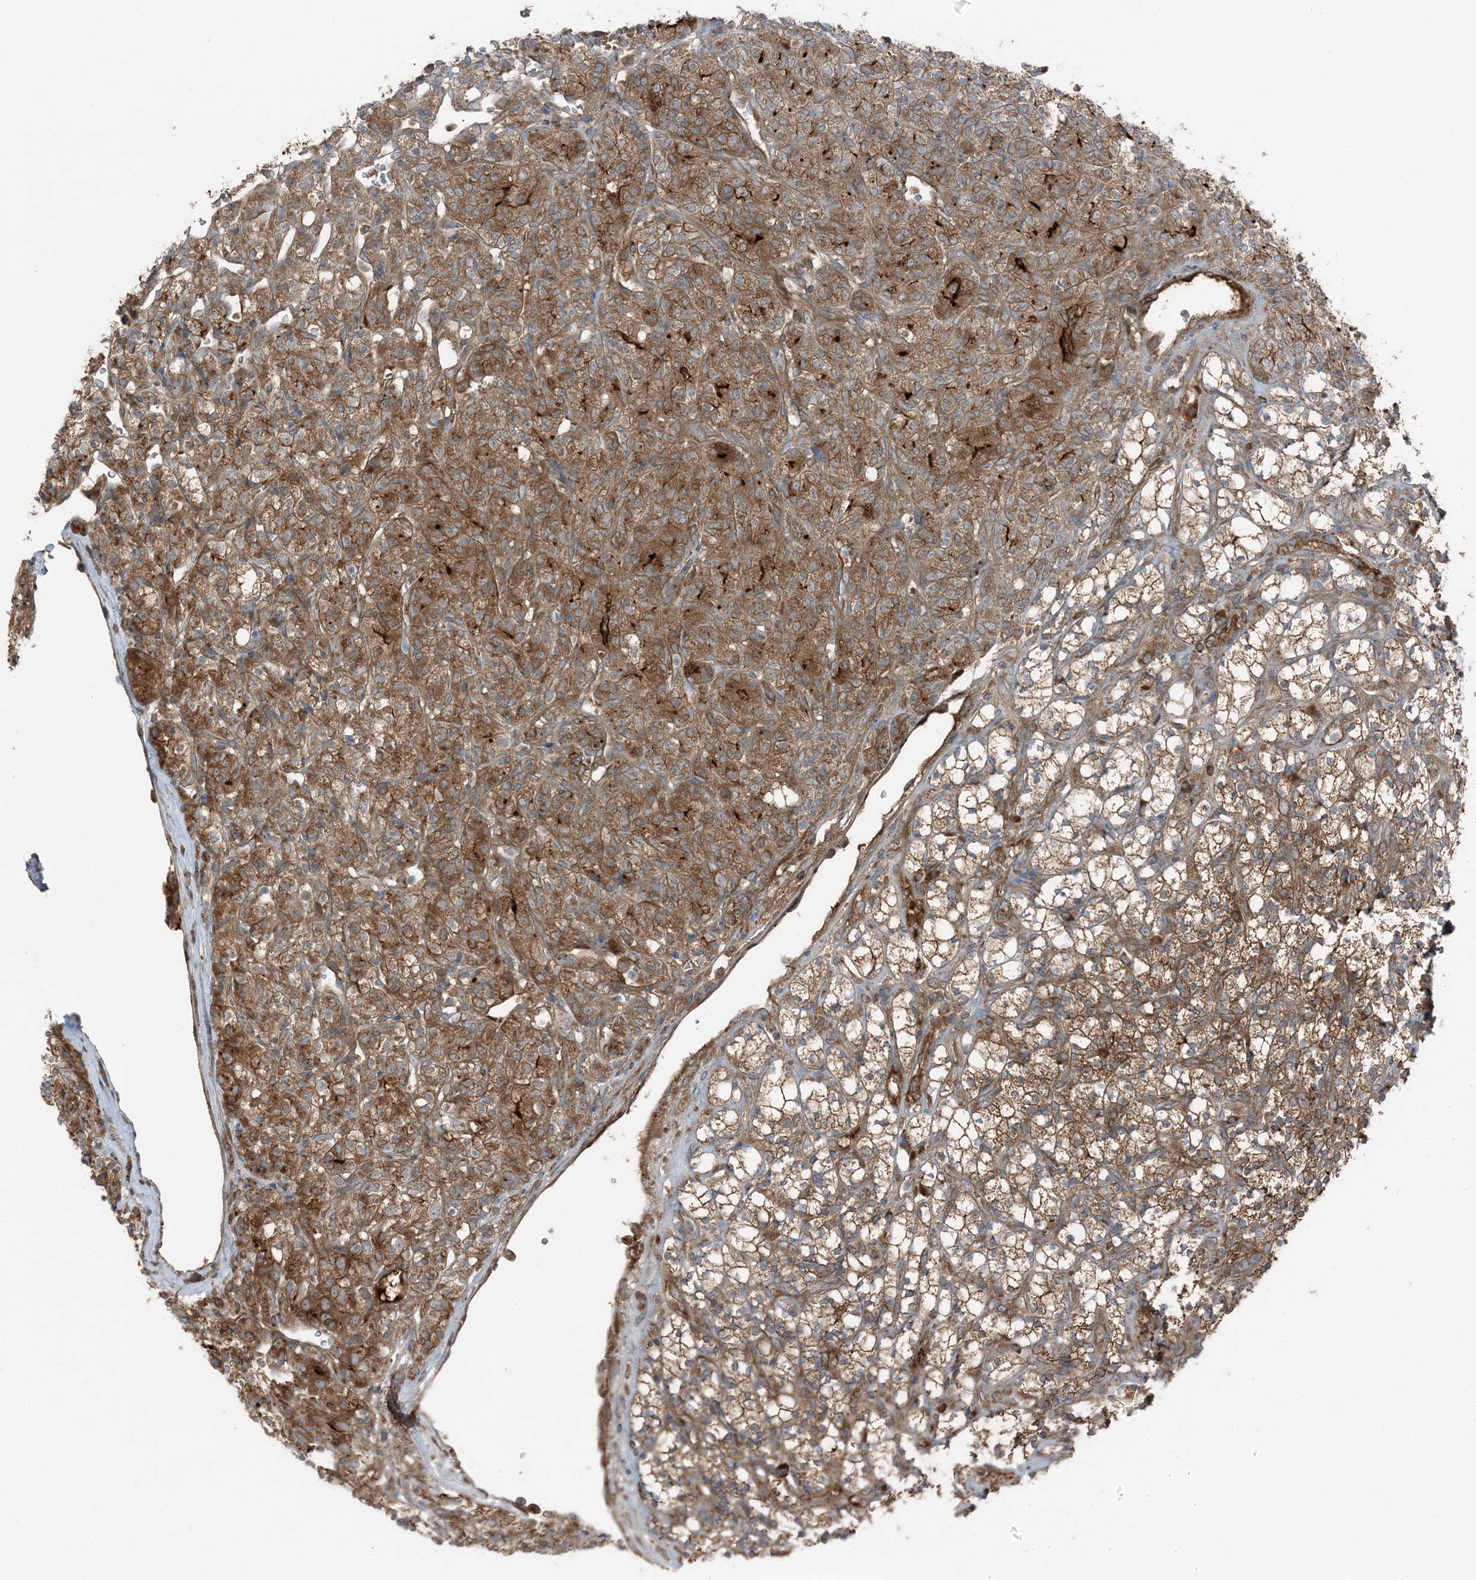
{"staining": {"intensity": "moderate", "quantity": ">75%", "location": "cytoplasmic/membranous"}, "tissue": "renal cancer", "cell_type": "Tumor cells", "image_type": "cancer", "snomed": [{"axis": "morphology", "description": "Adenocarcinoma, NOS"}, {"axis": "topography", "description": "Kidney"}], "caption": "Brown immunohistochemical staining in human renal adenocarcinoma reveals moderate cytoplasmic/membranous positivity in approximately >75% of tumor cells.", "gene": "RAB3GAP1", "patient": {"sex": "male", "age": 77}}